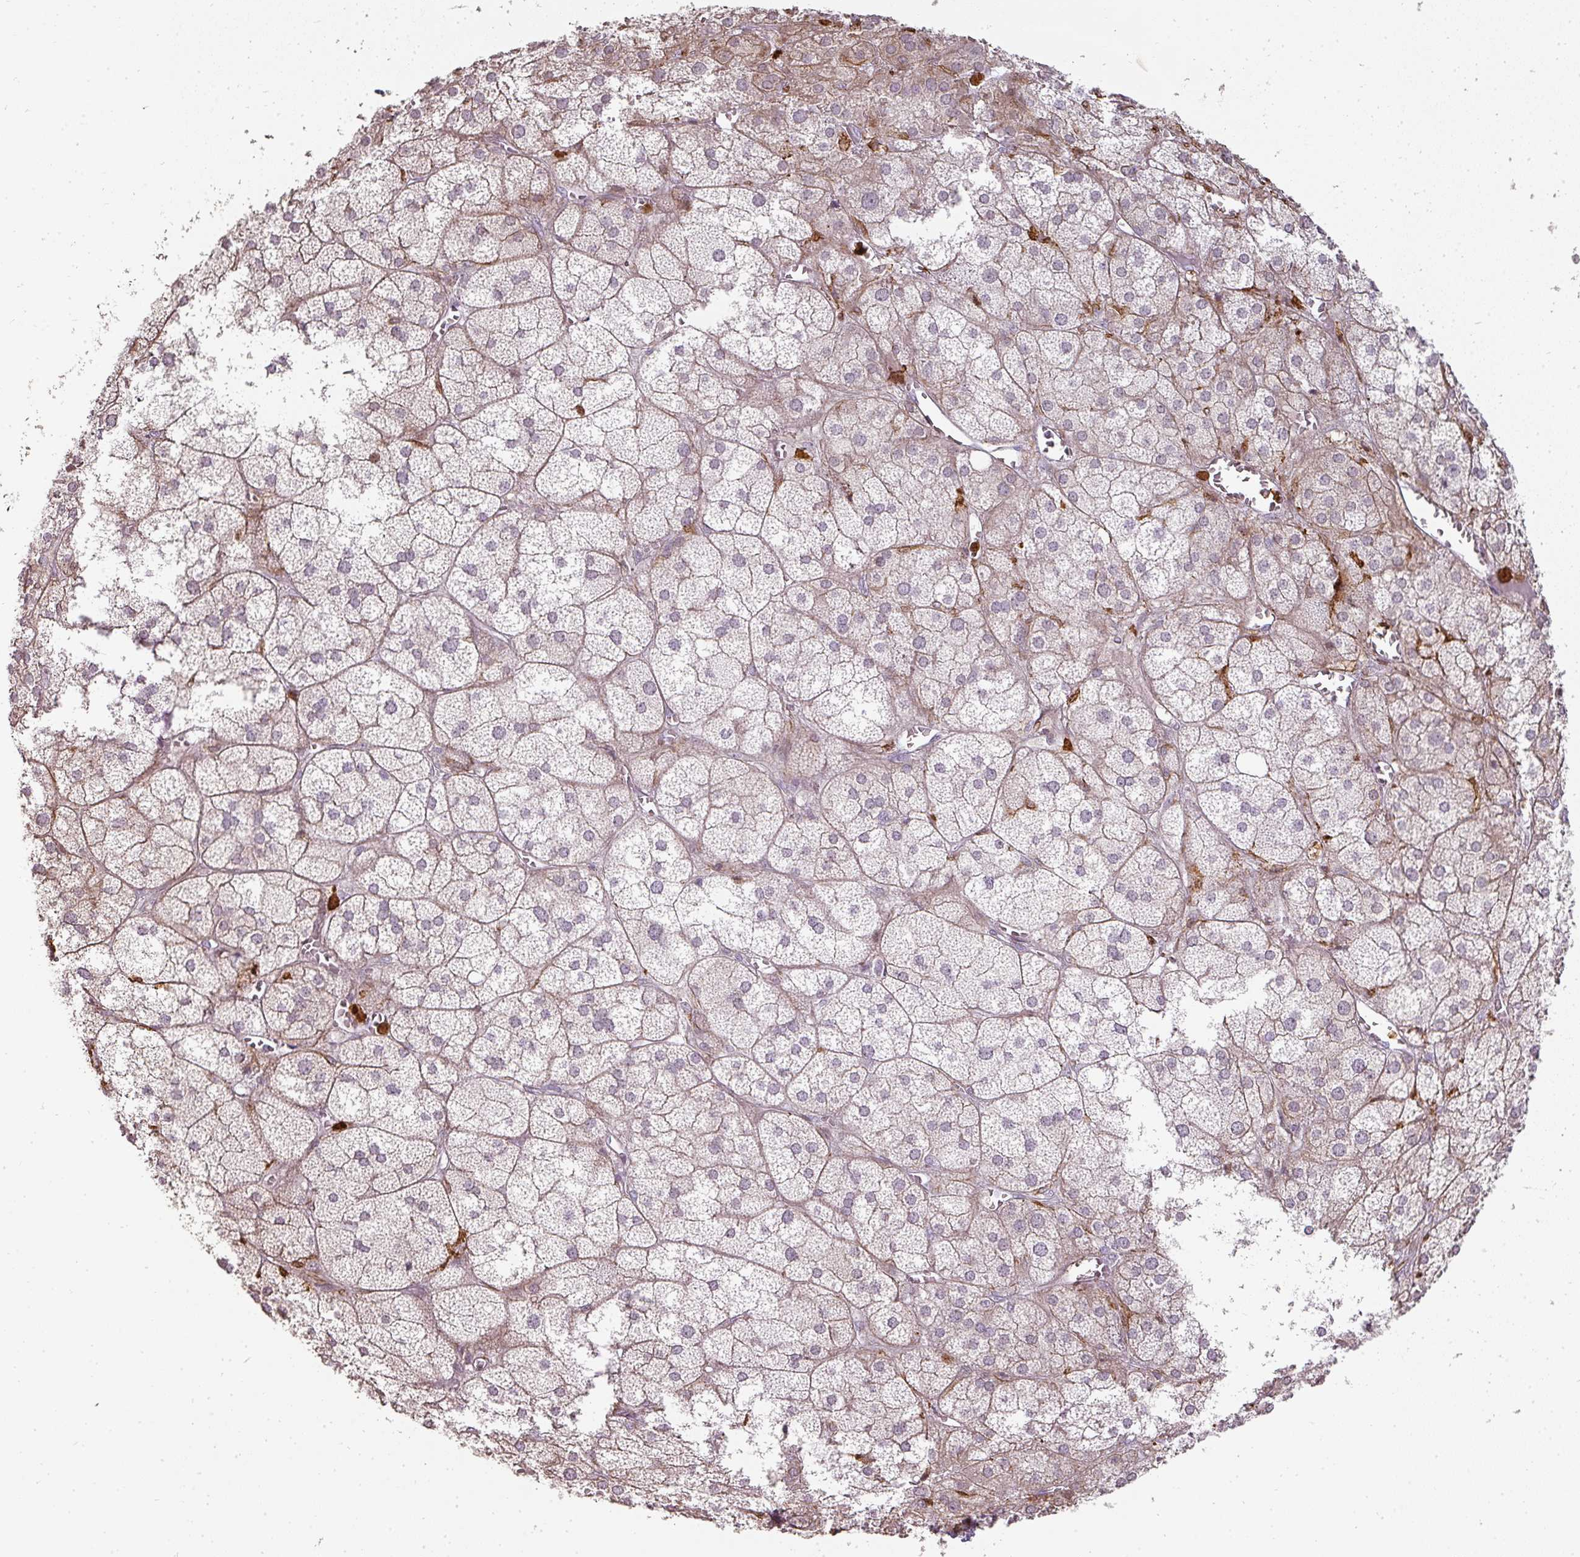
{"staining": {"intensity": "moderate", "quantity": "<25%", "location": "nuclear"}, "tissue": "adrenal gland", "cell_type": "Glandular cells", "image_type": "normal", "snomed": [{"axis": "morphology", "description": "Normal tissue, NOS"}, {"axis": "topography", "description": "Adrenal gland"}], "caption": "The histopathology image shows a brown stain indicating the presence of a protein in the nuclear of glandular cells in adrenal gland. The staining is performed using DAB brown chromogen to label protein expression. The nuclei are counter-stained blue using hematoxylin.", "gene": "BIK", "patient": {"sex": "female", "age": 61}}